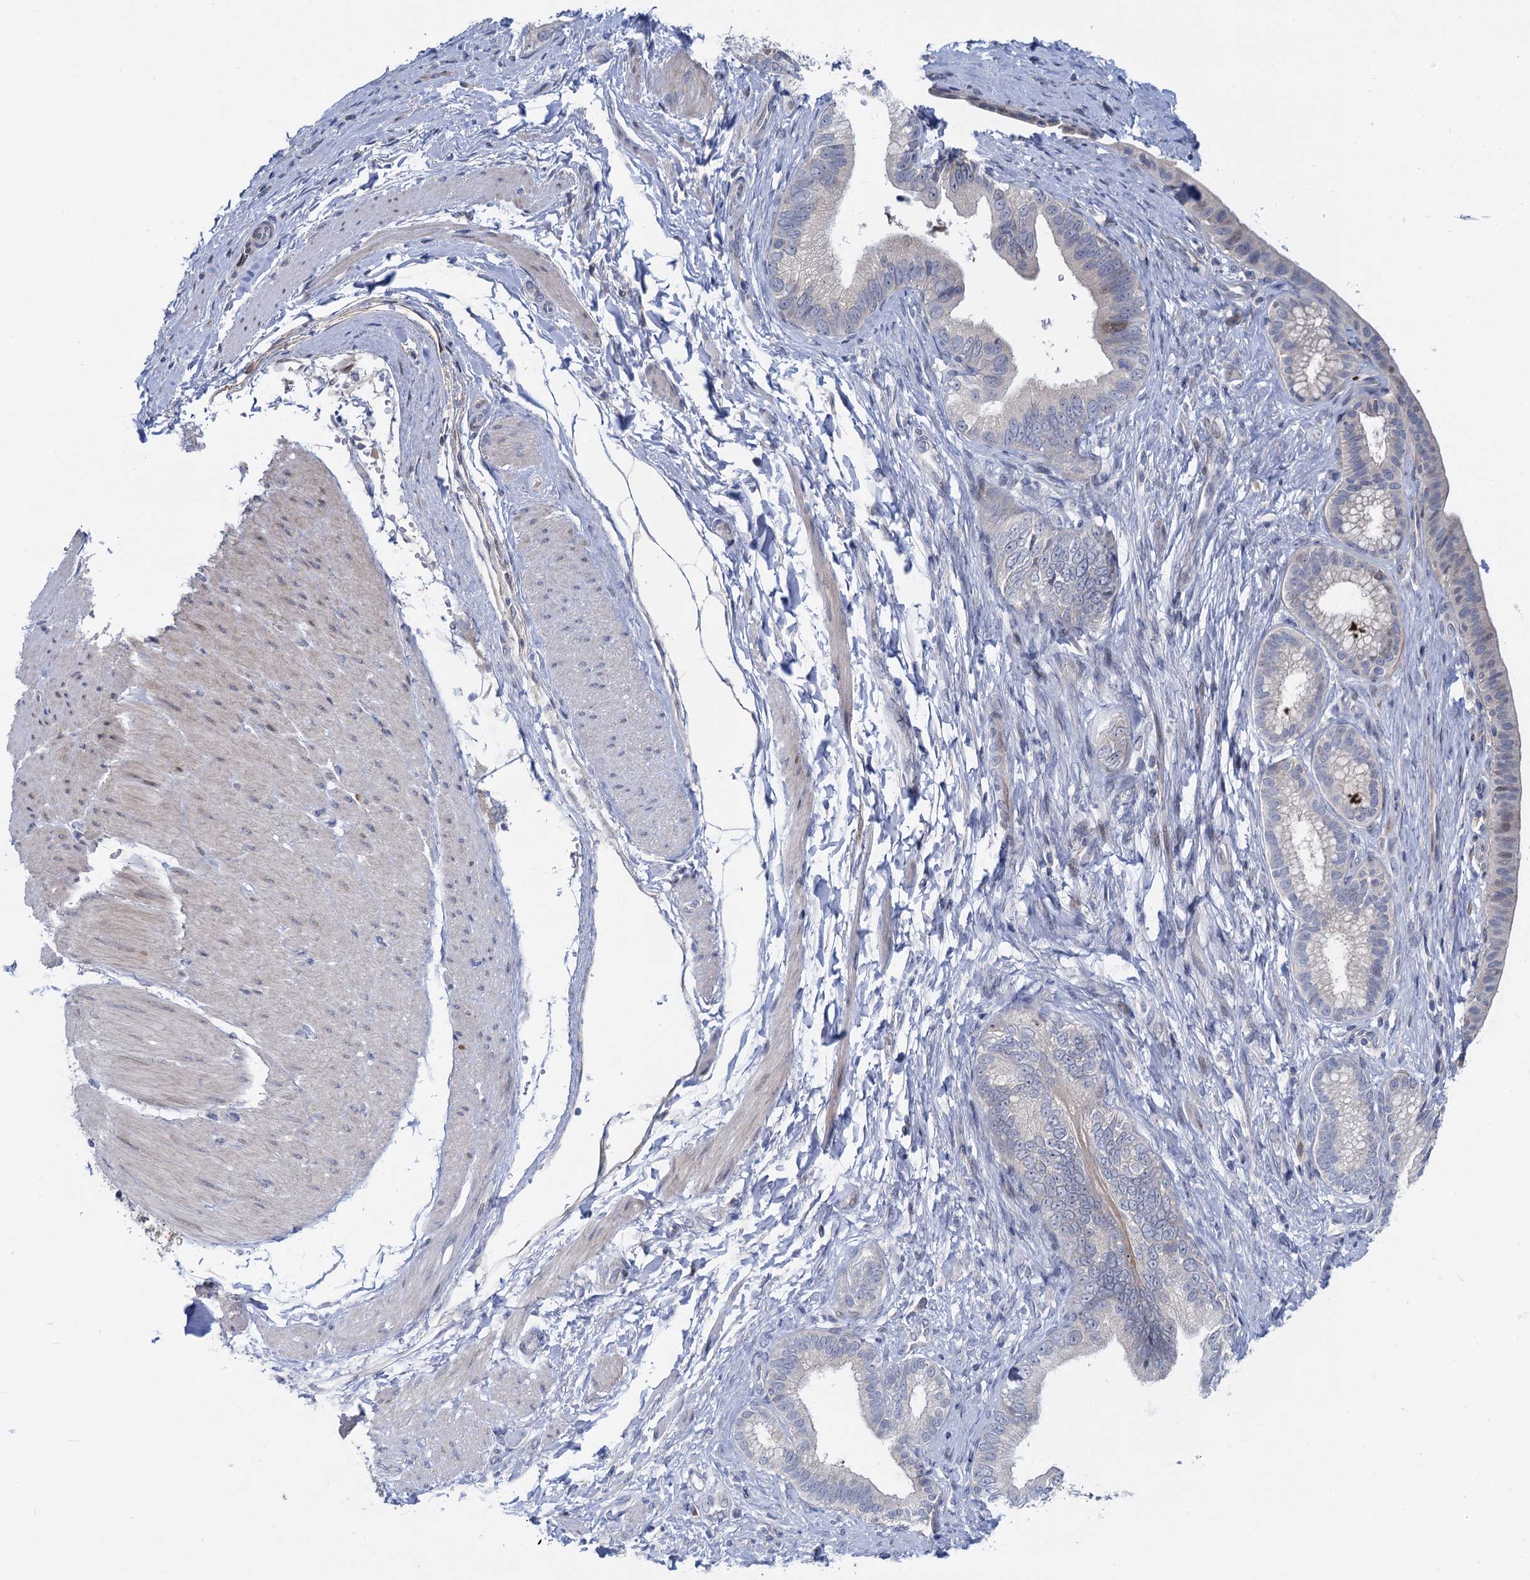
{"staining": {"intensity": "negative", "quantity": "none", "location": "none"}, "tissue": "pancreatic cancer", "cell_type": "Tumor cells", "image_type": "cancer", "snomed": [{"axis": "morphology", "description": "Adenocarcinoma, NOS"}, {"axis": "topography", "description": "Pancreas"}], "caption": "Immunohistochemical staining of pancreatic adenocarcinoma shows no significant expression in tumor cells. The staining is performed using DAB brown chromogen with nuclei counter-stained in using hematoxylin.", "gene": "QPCTL", "patient": {"sex": "female", "age": 55}}